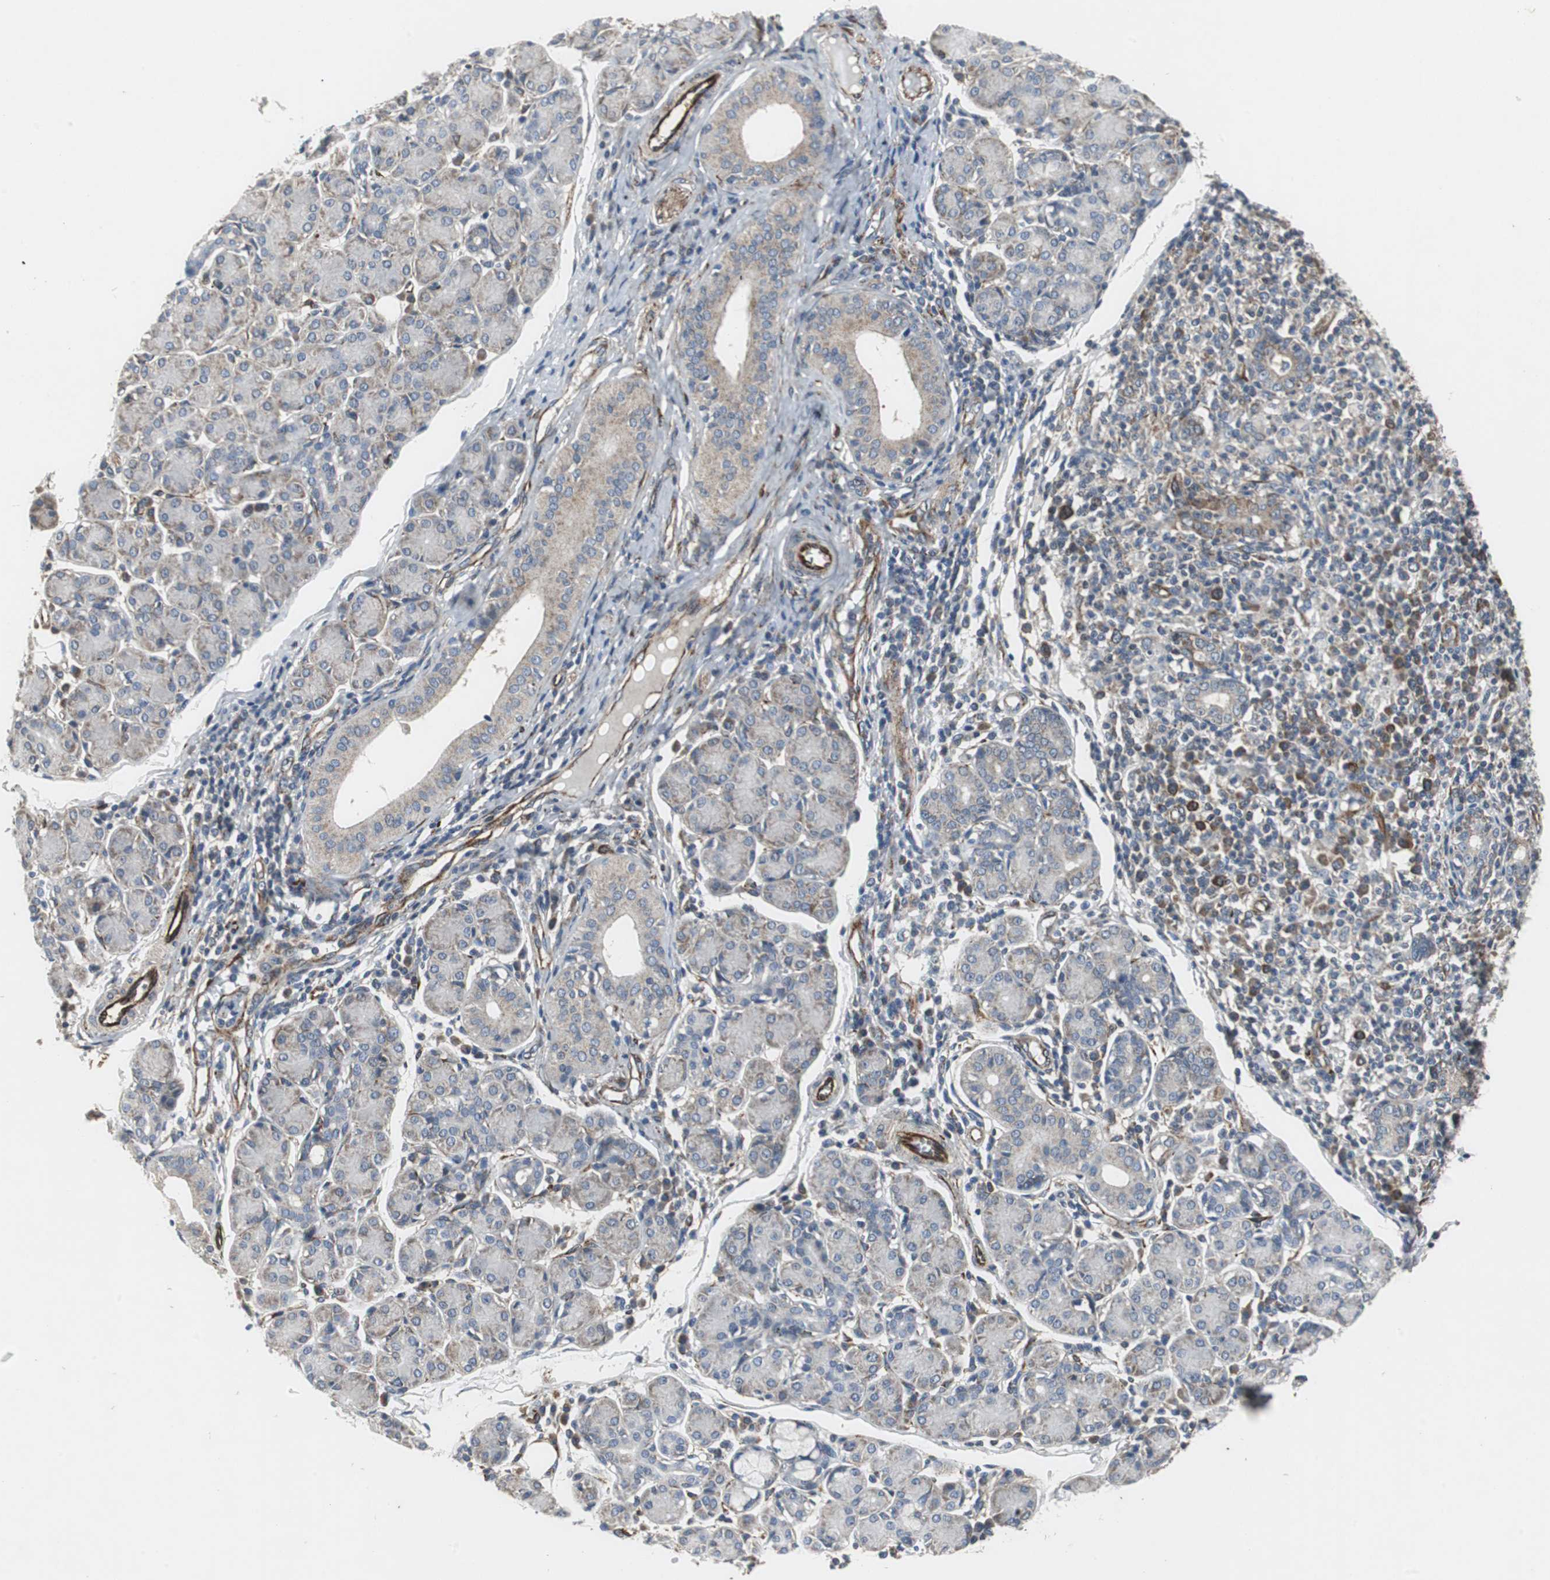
{"staining": {"intensity": "weak", "quantity": "25%-75%", "location": "cytoplasmic/membranous"}, "tissue": "salivary gland", "cell_type": "Glandular cells", "image_type": "normal", "snomed": [{"axis": "morphology", "description": "Normal tissue, NOS"}, {"axis": "morphology", "description": "Inflammation, NOS"}, {"axis": "topography", "description": "Lymph node"}, {"axis": "topography", "description": "Salivary gland"}], "caption": "Protein expression analysis of benign human salivary gland reveals weak cytoplasmic/membranous positivity in approximately 25%-75% of glandular cells. (IHC, brightfield microscopy, high magnification).", "gene": "ISCU", "patient": {"sex": "male", "age": 3}}